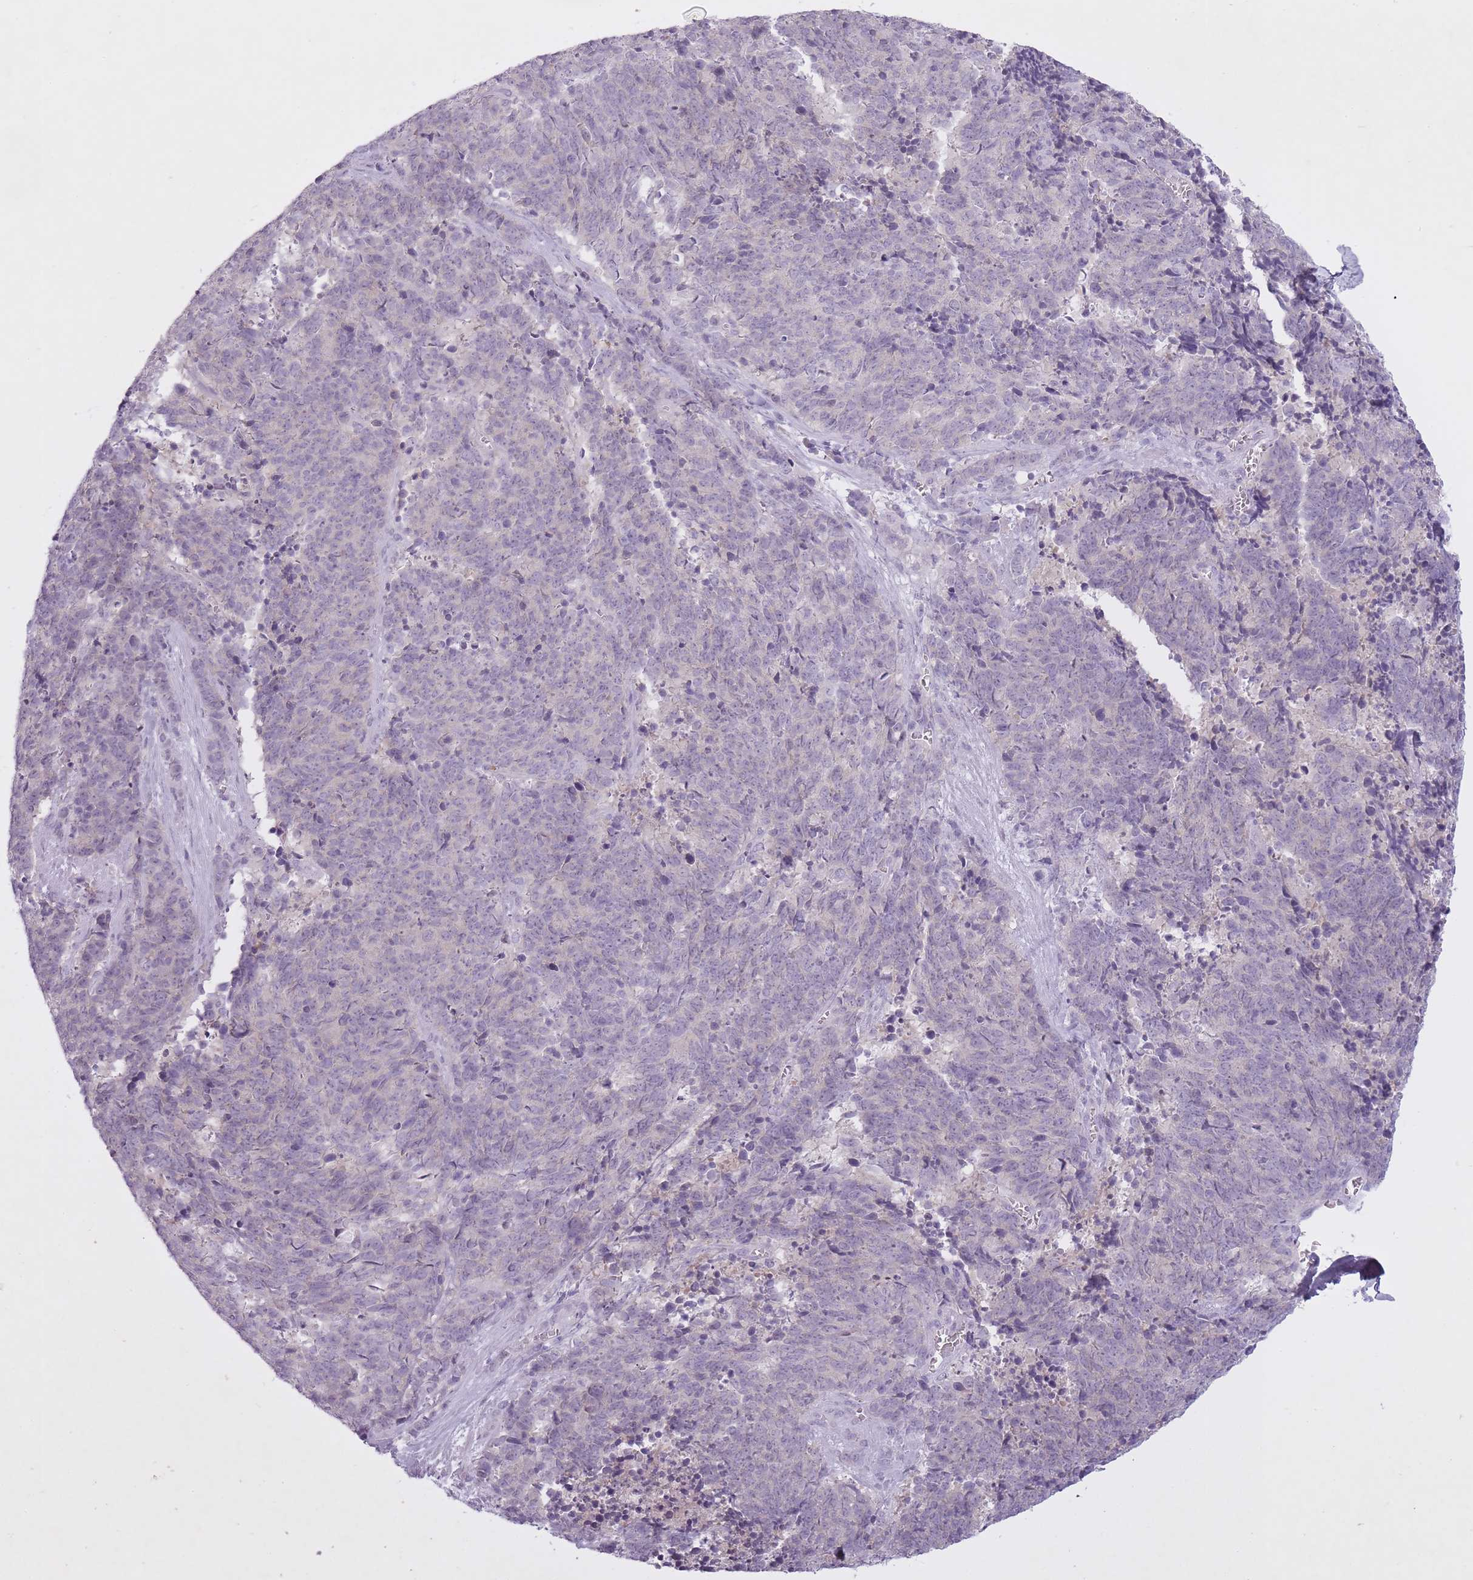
{"staining": {"intensity": "negative", "quantity": "none", "location": "none"}, "tissue": "cervical cancer", "cell_type": "Tumor cells", "image_type": "cancer", "snomed": [{"axis": "morphology", "description": "Squamous cell carcinoma, NOS"}, {"axis": "topography", "description": "Cervix"}], "caption": "DAB (3,3'-diaminobenzidine) immunohistochemical staining of cervical cancer displays no significant expression in tumor cells. (IHC, brightfield microscopy, high magnification).", "gene": "FAM43B", "patient": {"sex": "female", "age": 29}}